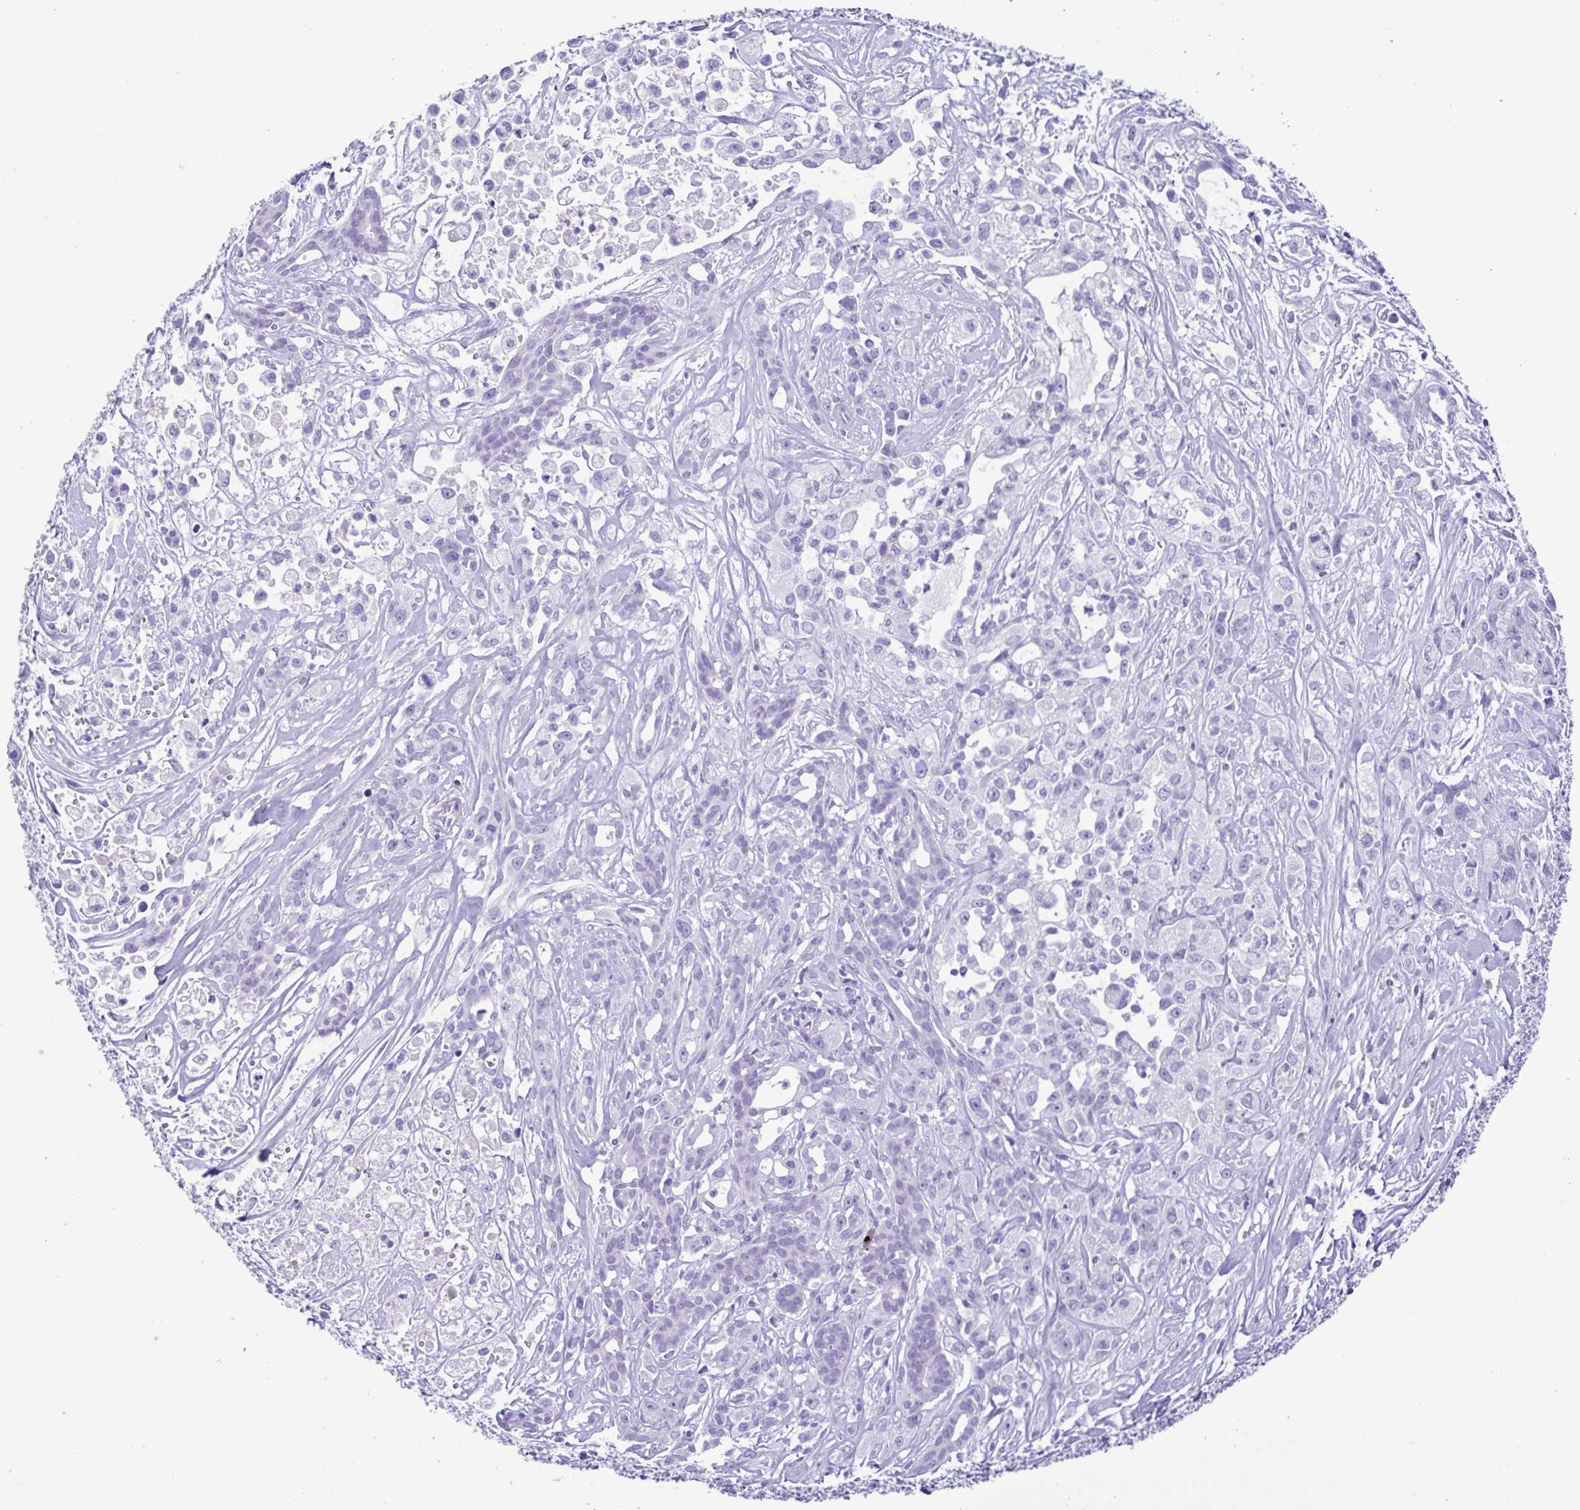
{"staining": {"intensity": "negative", "quantity": "none", "location": "none"}, "tissue": "pancreatic cancer", "cell_type": "Tumor cells", "image_type": "cancer", "snomed": [{"axis": "morphology", "description": "Adenocarcinoma, NOS"}, {"axis": "topography", "description": "Pancreas"}], "caption": "Protein analysis of pancreatic cancer (adenocarcinoma) shows no significant expression in tumor cells.", "gene": "OVGP1", "patient": {"sex": "male", "age": 44}}